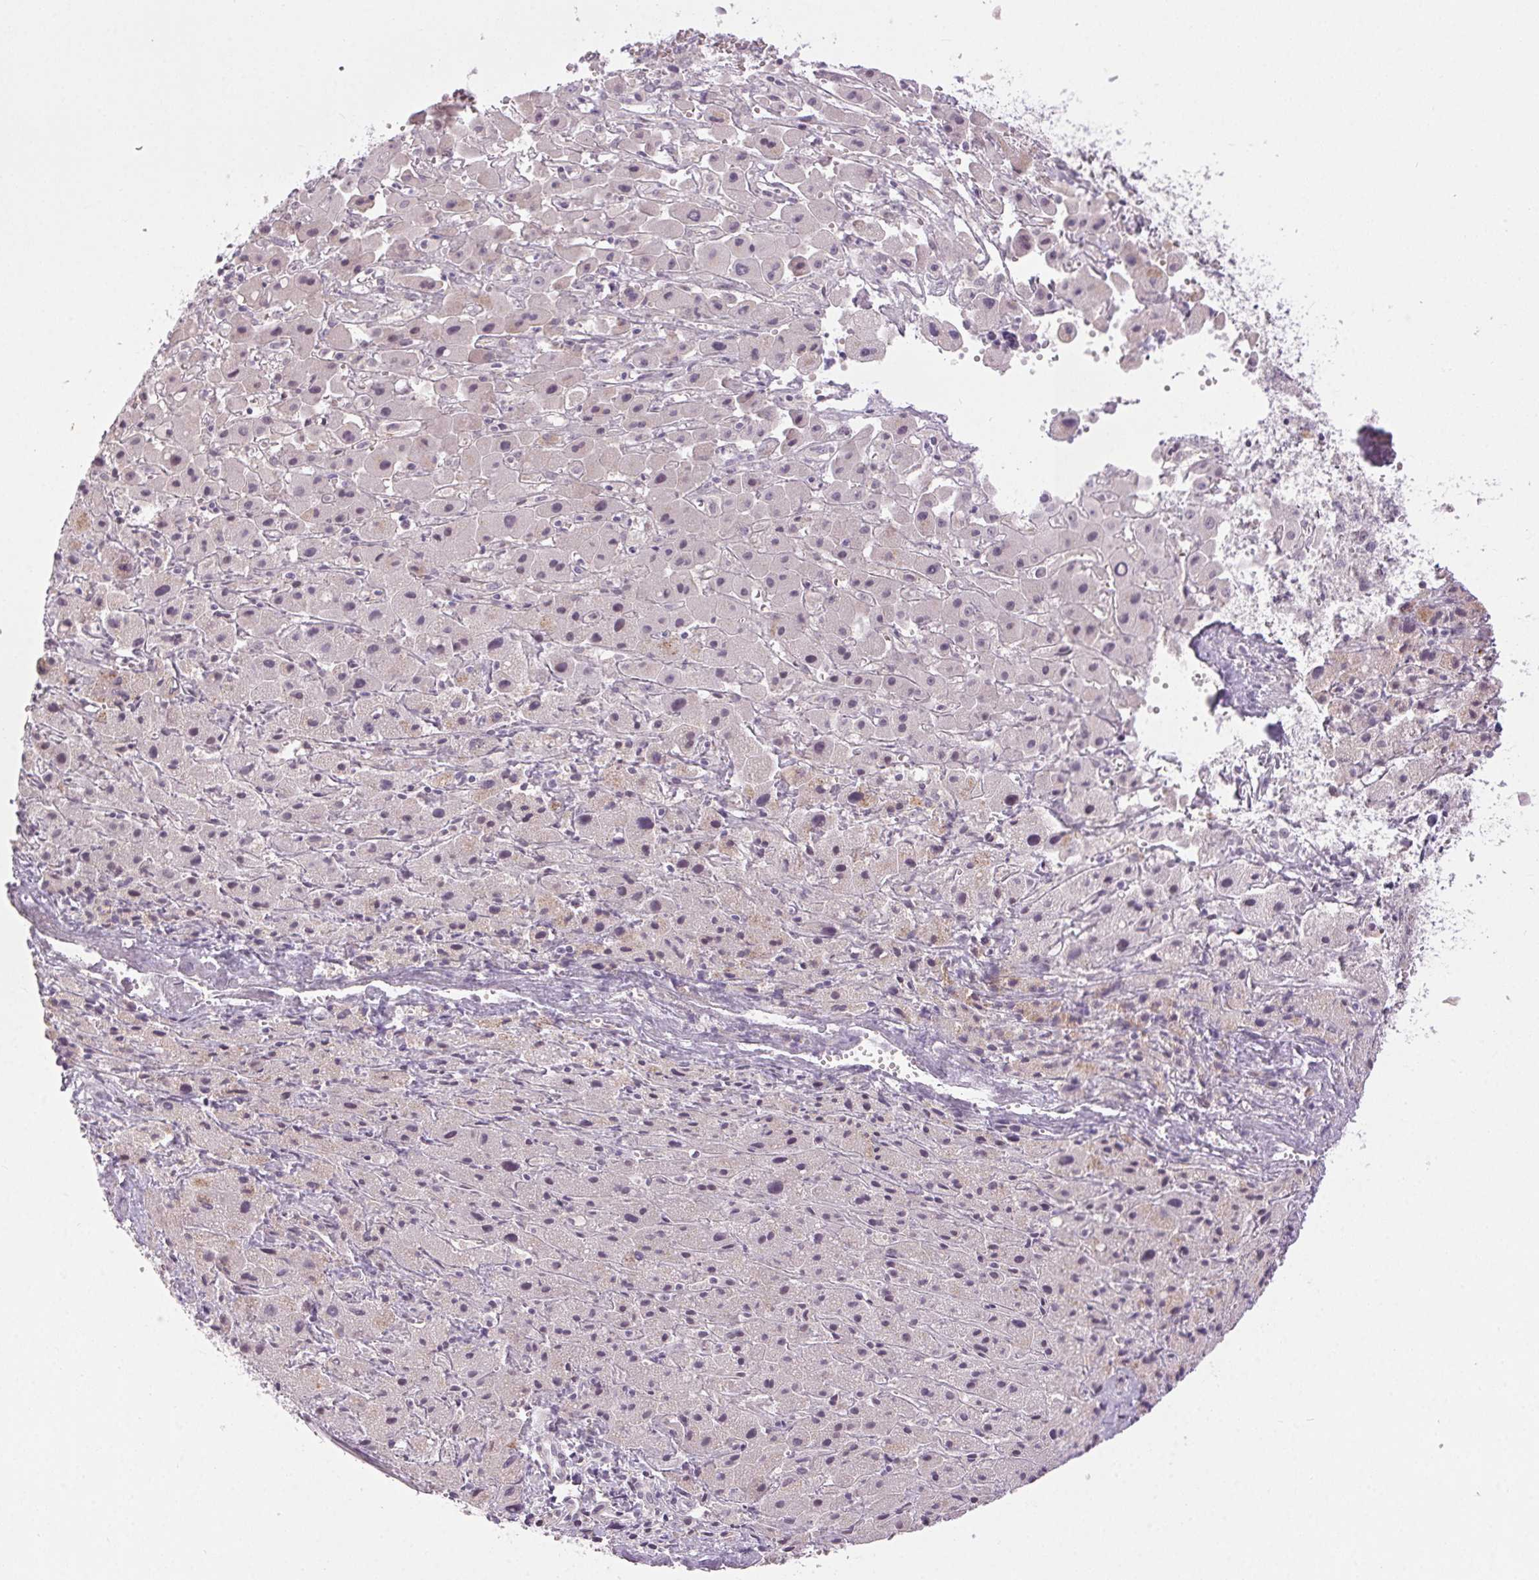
{"staining": {"intensity": "negative", "quantity": "none", "location": "none"}, "tissue": "liver cancer", "cell_type": "Tumor cells", "image_type": "cancer", "snomed": [{"axis": "morphology", "description": "Cholangiocarcinoma"}, {"axis": "topography", "description": "Liver"}], "caption": "This is an IHC micrograph of human liver cholangiocarcinoma. There is no positivity in tumor cells.", "gene": "FAM168A", "patient": {"sex": "female", "age": 61}}